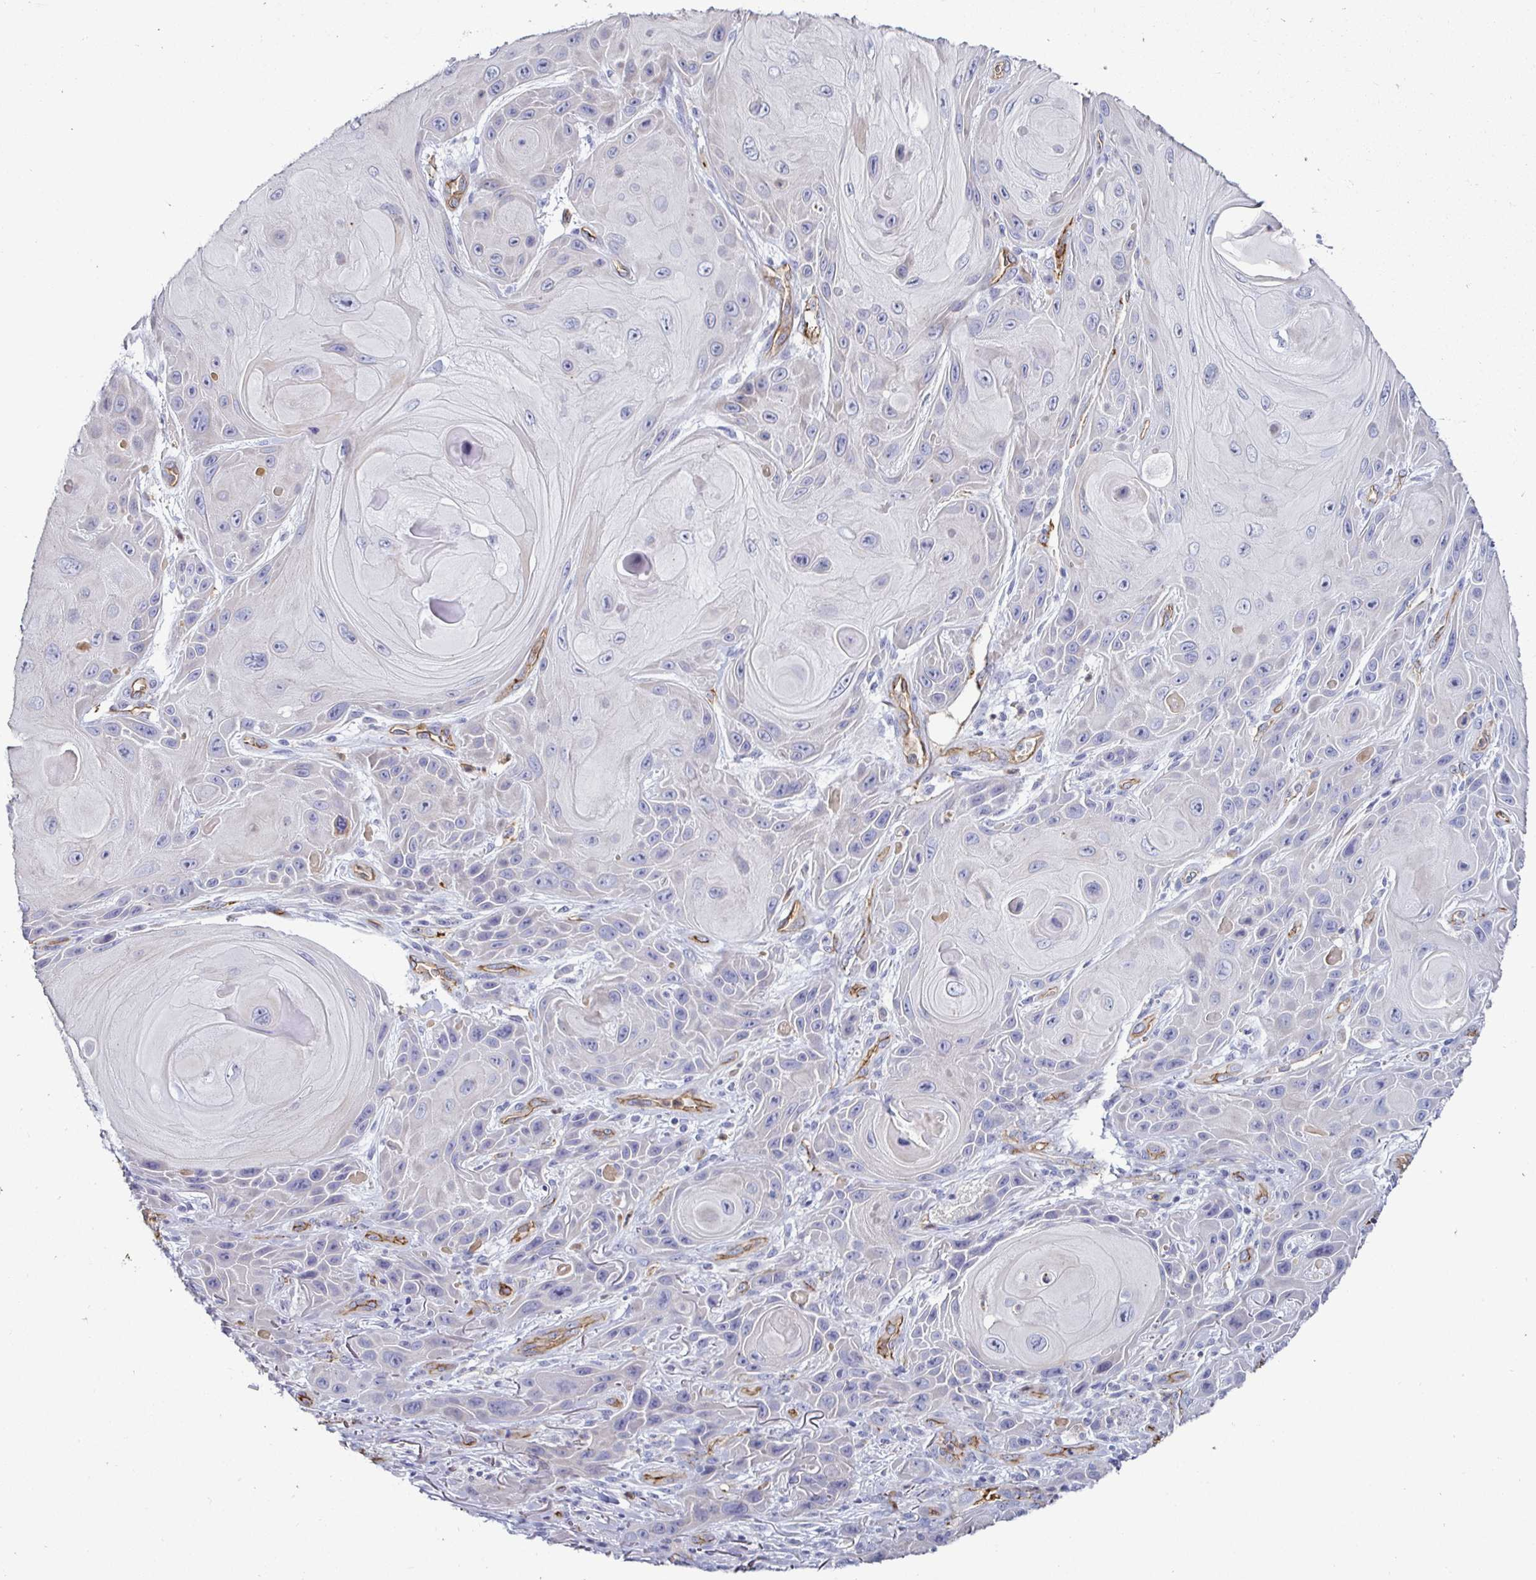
{"staining": {"intensity": "negative", "quantity": "none", "location": "none"}, "tissue": "skin cancer", "cell_type": "Tumor cells", "image_type": "cancer", "snomed": [{"axis": "morphology", "description": "Squamous cell carcinoma, NOS"}, {"axis": "topography", "description": "Skin"}], "caption": "Immunohistochemical staining of human skin cancer reveals no significant expression in tumor cells.", "gene": "ACSBG2", "patient": {"sex": "female", "age": 94}}